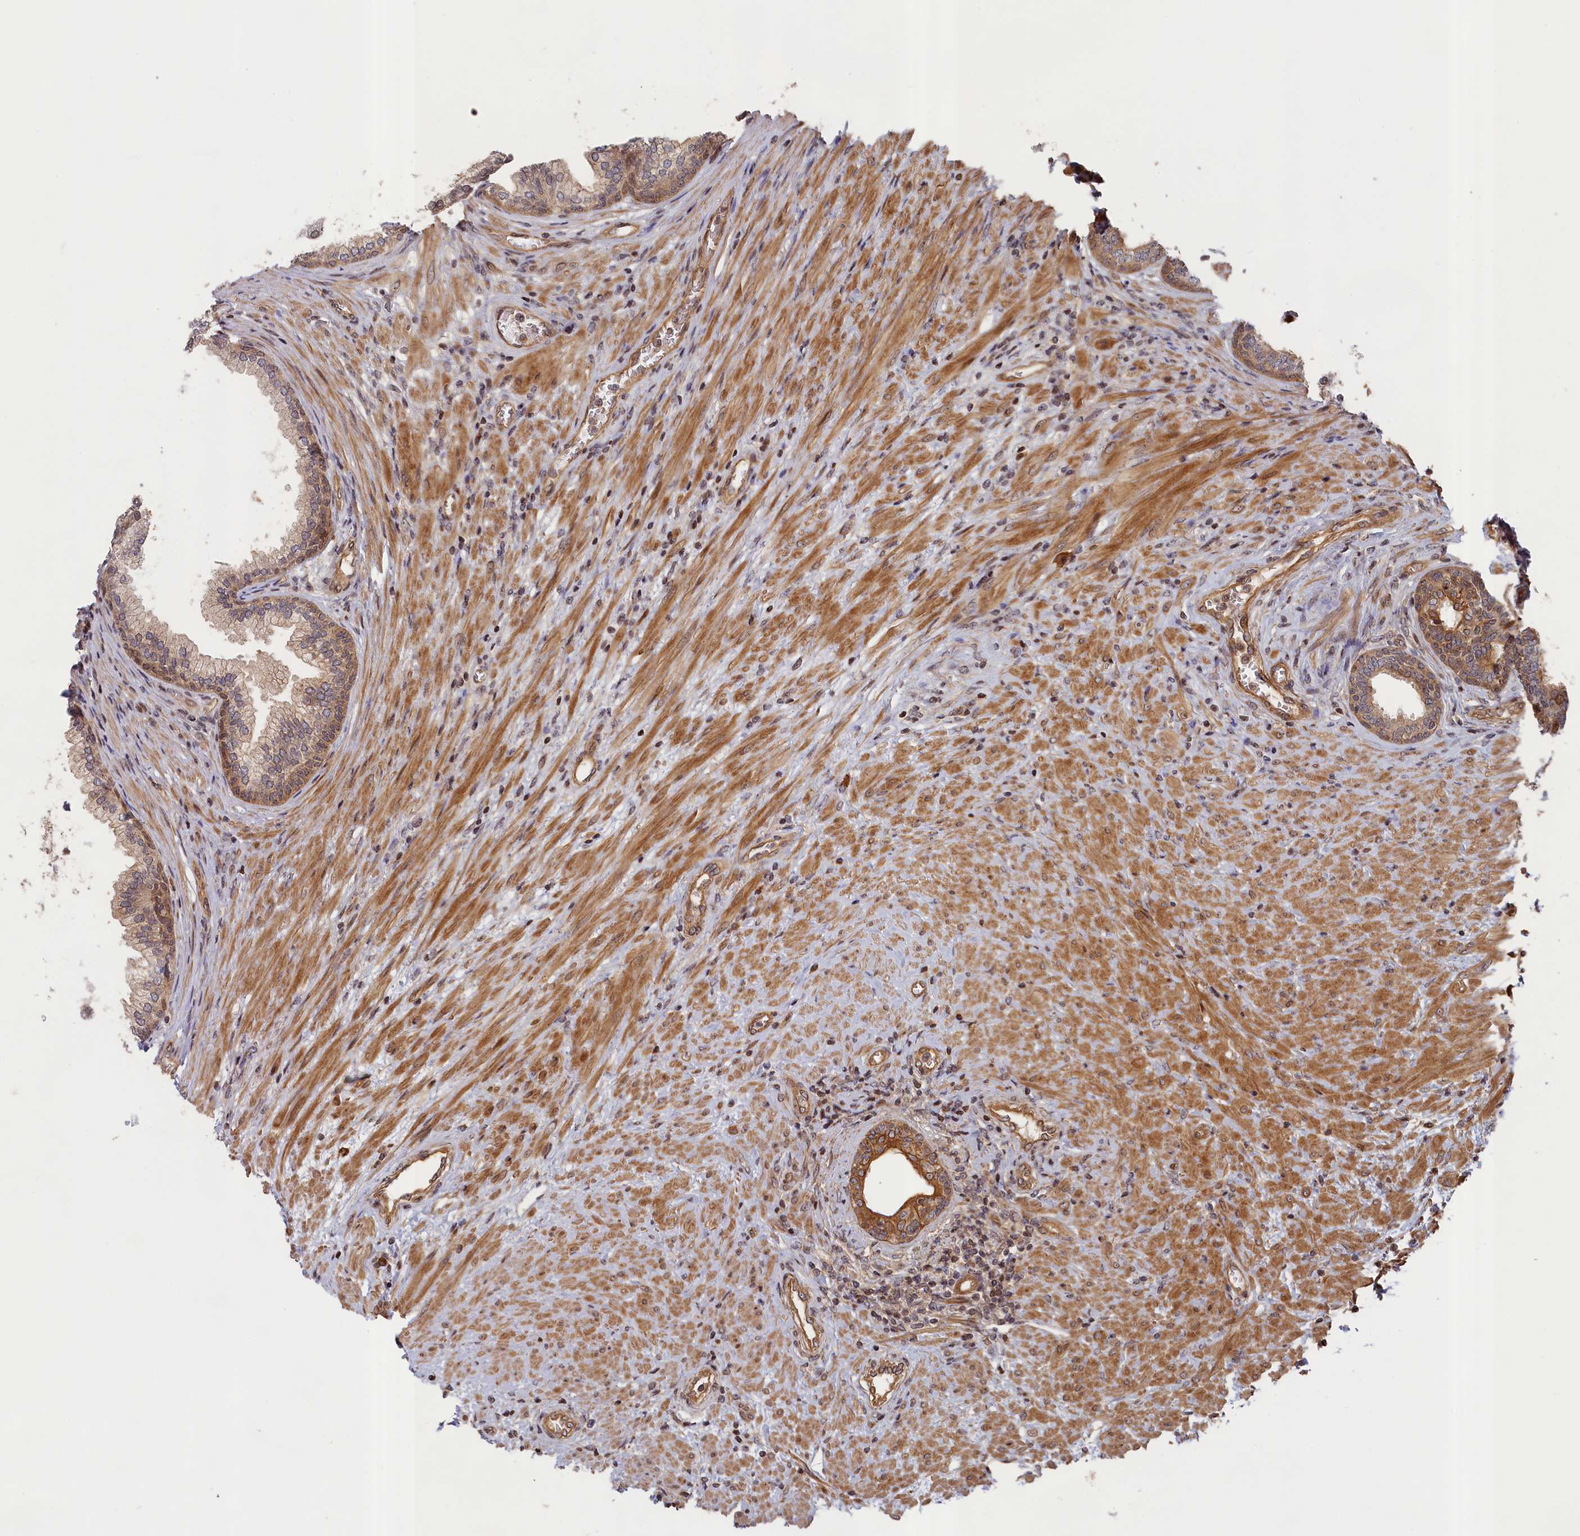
{"staining": {"intensity": "moderate", "quantity": ">75%", "location": "cytoplasmic/membranous"}, "tissue": "prostate", "cell_type": "Glandular cells", "image_type": "normal", "snomed": [{"axis": "morphology", "description": "Normal tissue, NOS"}, {"axis": "topography", "description": "Prostate"}], "caption": "Immunohistochemical staining of normal human prostate reveals >75% levels of moderate cytoplasmic/membranous protein staining in approximately >75% of glandular cells.", "gene": "CEP44", "patient": {"sex": "male", "age": 76}}